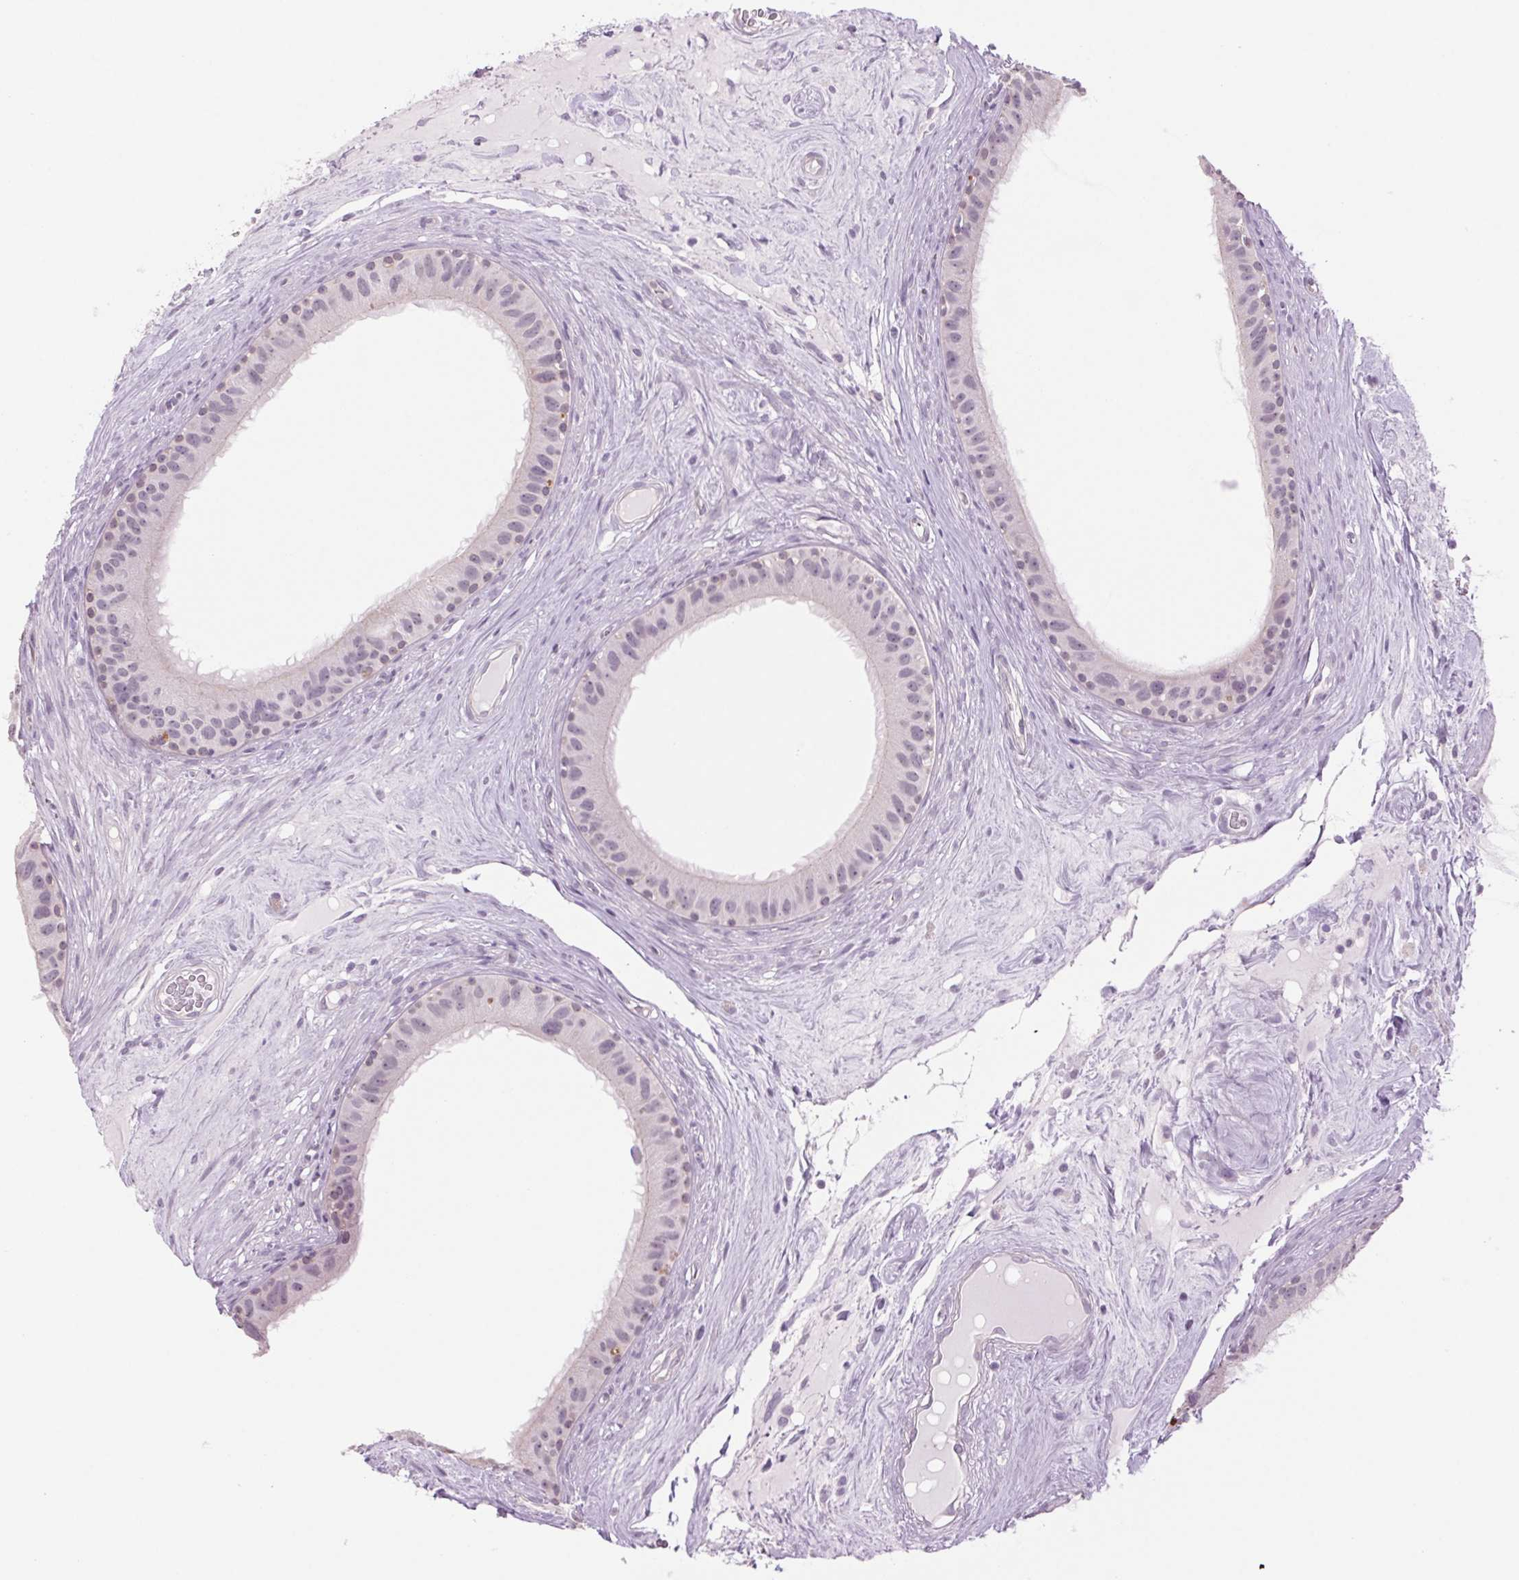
{"staining": {"intensity": "negative", "quantity": "none", "location": "none"}, "tissue": "epididymis", "cell_type": "Glandular cells", "image_type": "normal", "snomed": [{"axis": "morphology", "description": "Normal tissue, NOS"}, {"axis": "topography", "description": "Epididymis"}], "caption": "Epididymis stained for a protein using immunohistochemistry (IHC) demonstrates no staining glandular cells.", "gene": "MPO", "patient": {"sex": "male", "age": 59}}